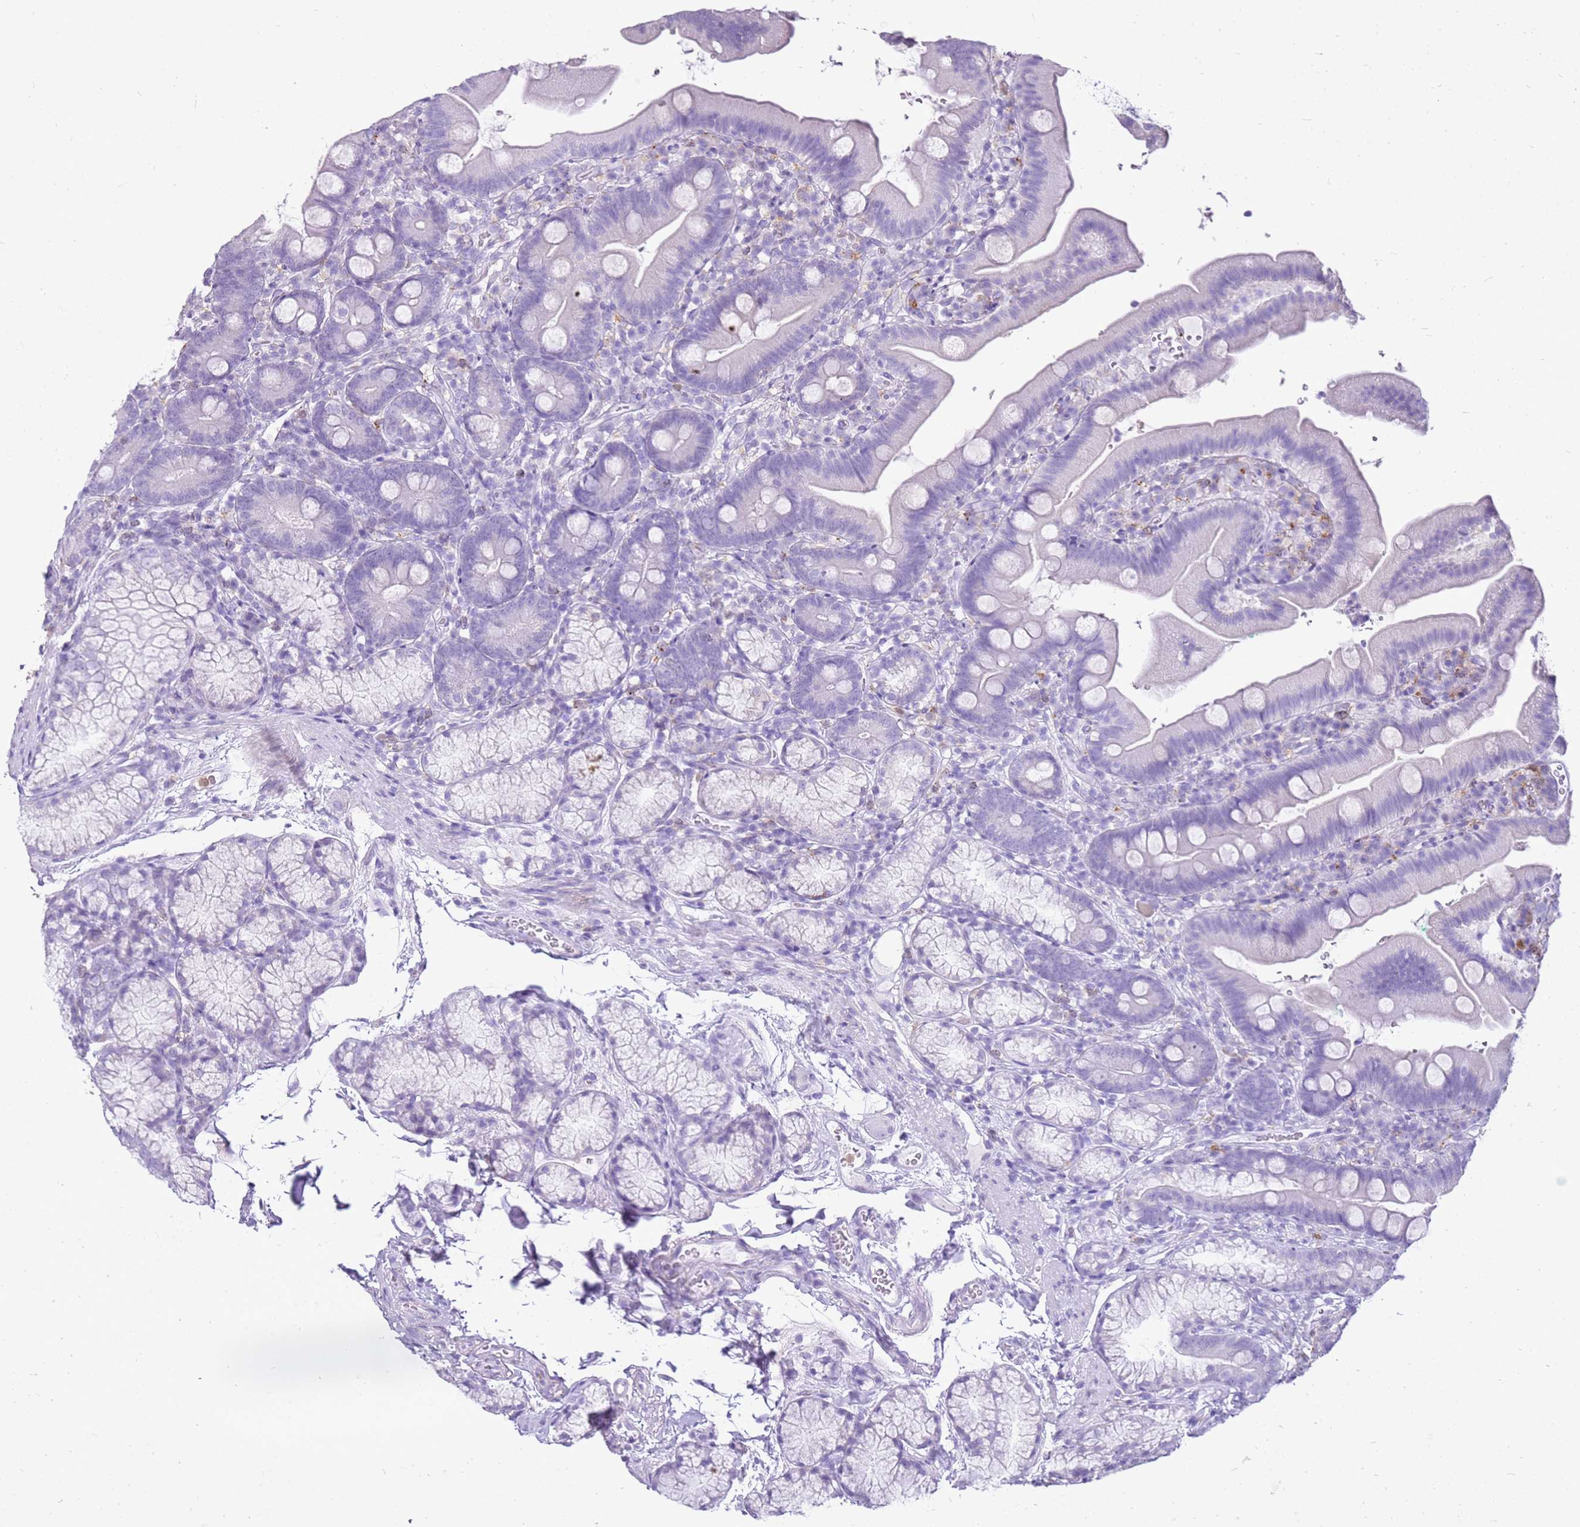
{"staining": {"intensity": "negative", "quantity": "none", "location": "none"}, "tissue": "duodenum", "cell_type": "Glandular cells", "image_type": "normal", "snomed": [{"axis": "morphology", "description": "Normal tissue, NOS"}, {"axis": "topography", "description": "Duodenum"}], "caption": "Immunohistochemistry (IHC) of normal duodenum displays no expression in glandular cells.", "gene": "CSTA", "patient": {"sex": "female", "age": 67}}